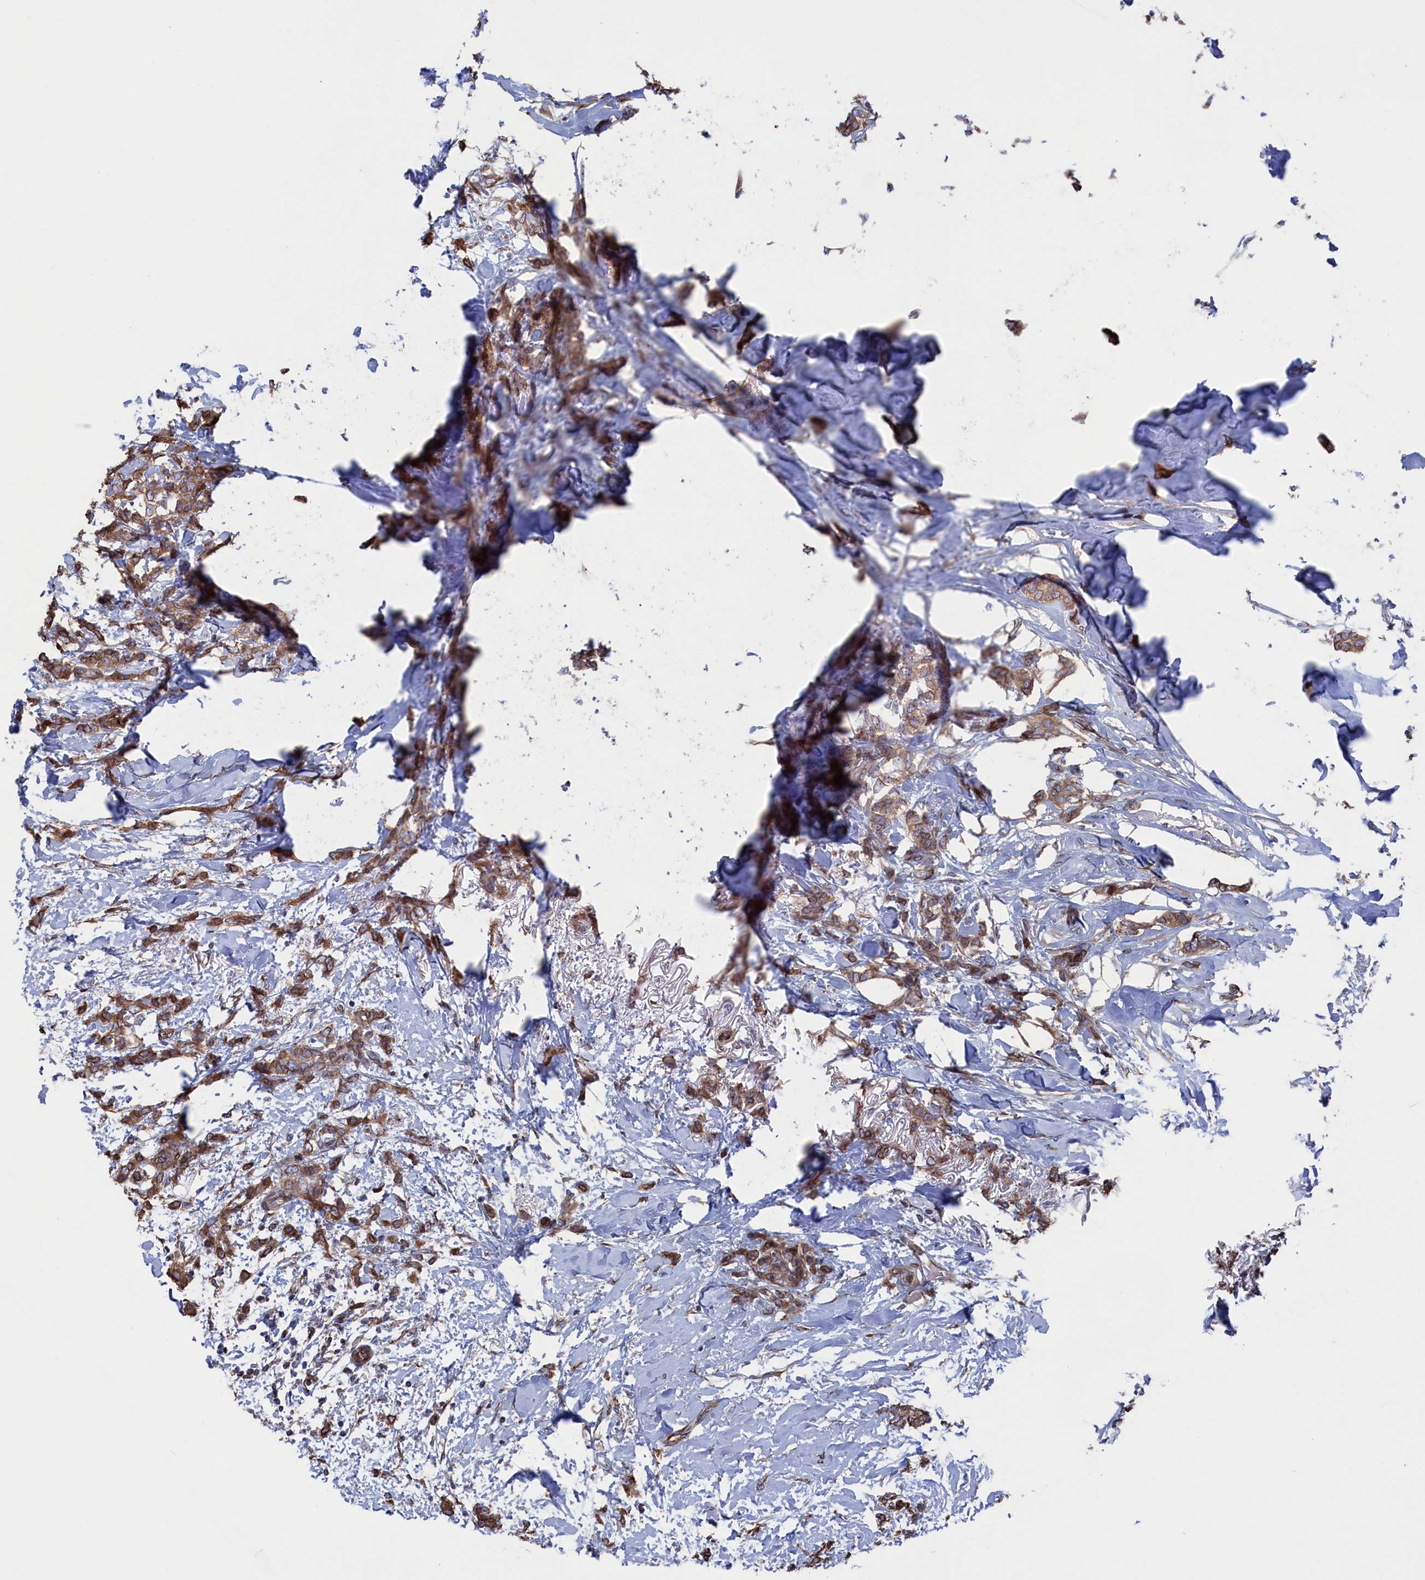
{"staining": {"intensity": "moderate", "quantity": ">75%", "location": "cytoplasmic/membranous"}, "tissue": "breast cancer", "cell_type": "Tumor cells", "image_type": "cancer", "snomed": [{"axis": "morphology", "description": "Duct carcinoma"}, {"axis": "topography", "description": "Breast"}], "caption": "This photomicrograph shows immunohistochemistry (IHC) staining of human breast cancer, with medium moderate cytoplasmic/membranous staining in approximately >75% of tumor cells.", "gene": "NUTF2", "patient": {"sex": "female", "age": 72}}